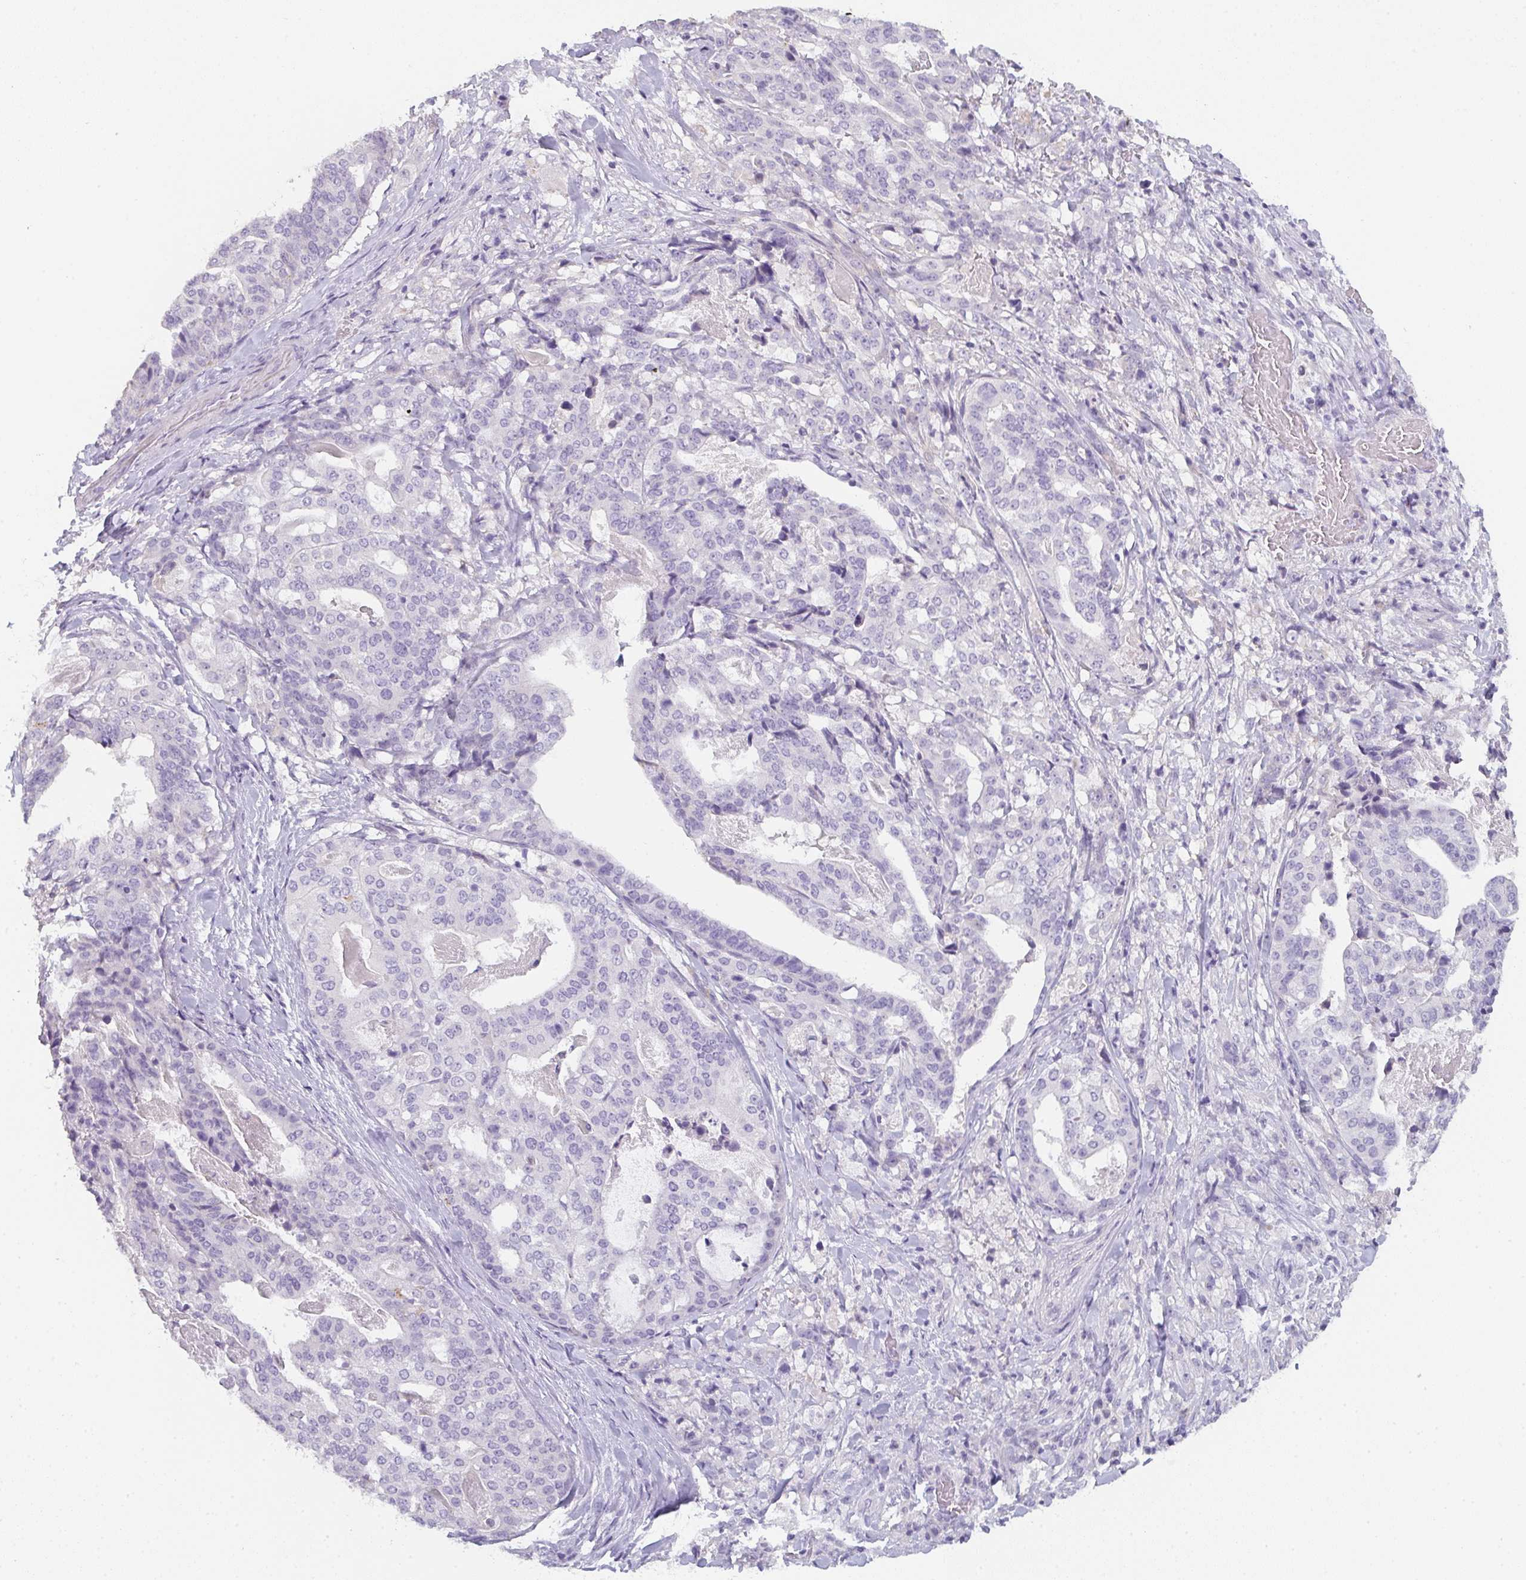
{"staining": {"intensity": "negative", "quantity": "none", "location": "none"}, "tissue": "stomach cancer", "cell_type": "Tumor cells", "image_type": "cancer", "snomed": [{"axis": "morphology", "description": "Adenocarcinoma, NOS"}, {"axis": "topography", "description": "Stomach"}], "caption": "Immunohistochemical staining of stomach adenocarcinoma reveals no significant expression in tumor cells. (DAB (3,3'-diaminobenzidine) immunohistochemistry, high magnification).", "gene": "C1QTNF8", "patient": {"sex": "male", "age": 48}}